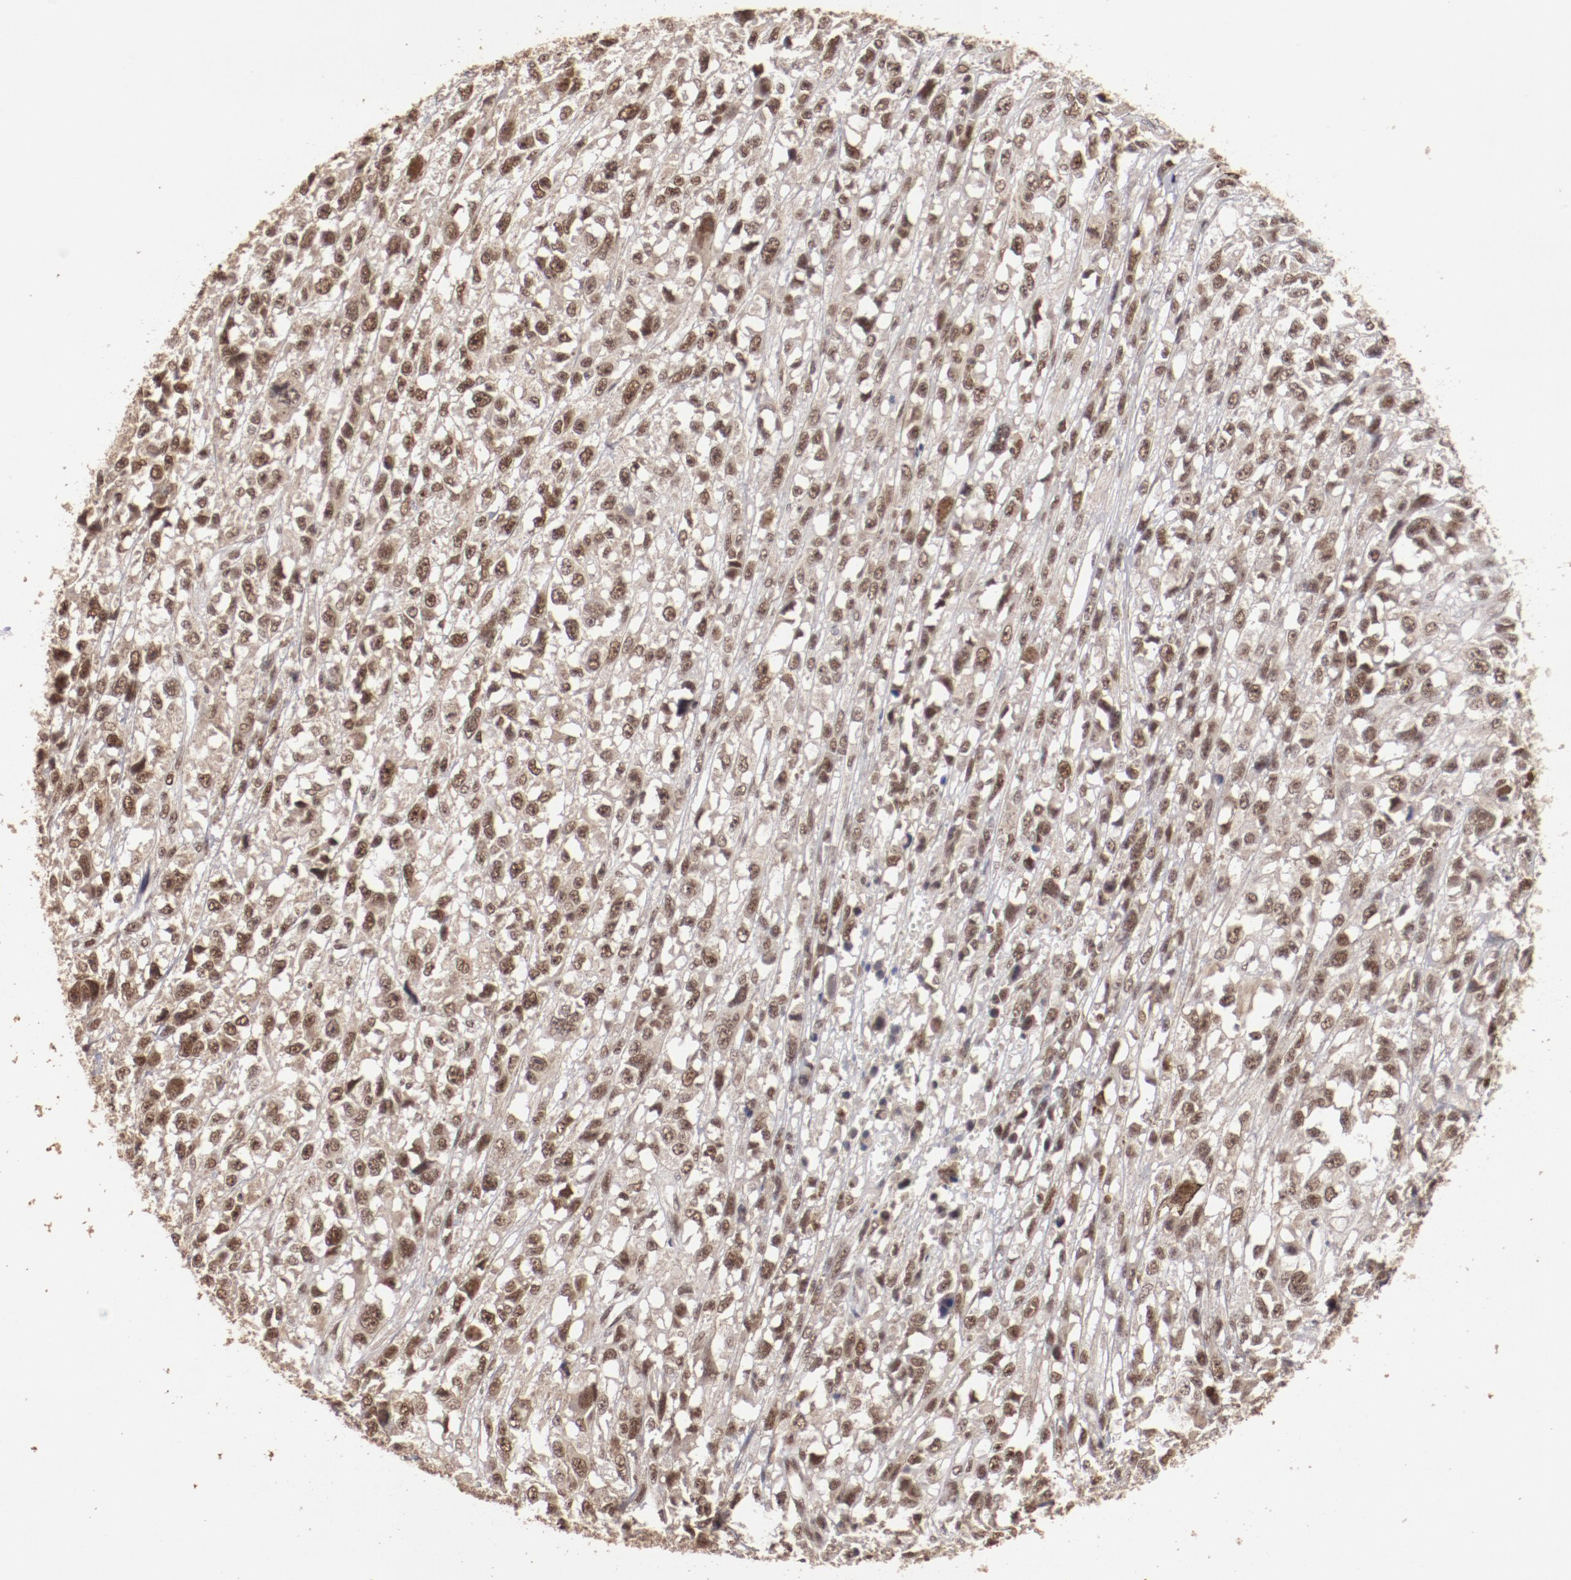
{"staining": {"intensity": "moderate", "quantity": ">75%", "location": "cytoplasmic/membranous,nuclear"}, "tissue": "melanoma", "cell_type": "Tumor cells", "image_type": "cancer", "snomed": [{"axis": "morphology", "description": "Malignant melanoma, Metastatic site"}, {"axis": "topography", "description": "Lymph node"}], "caption": "Protein expression analysis of human melanoma reveals moderate cytoplasmic/membranous and nuclear expression in approximately >75% of tumor cells. (DAB IHC with brightfield microscopy, high magnification).", "gene": "CLOCK", "patient": {"sex": "male", "age": 59}}